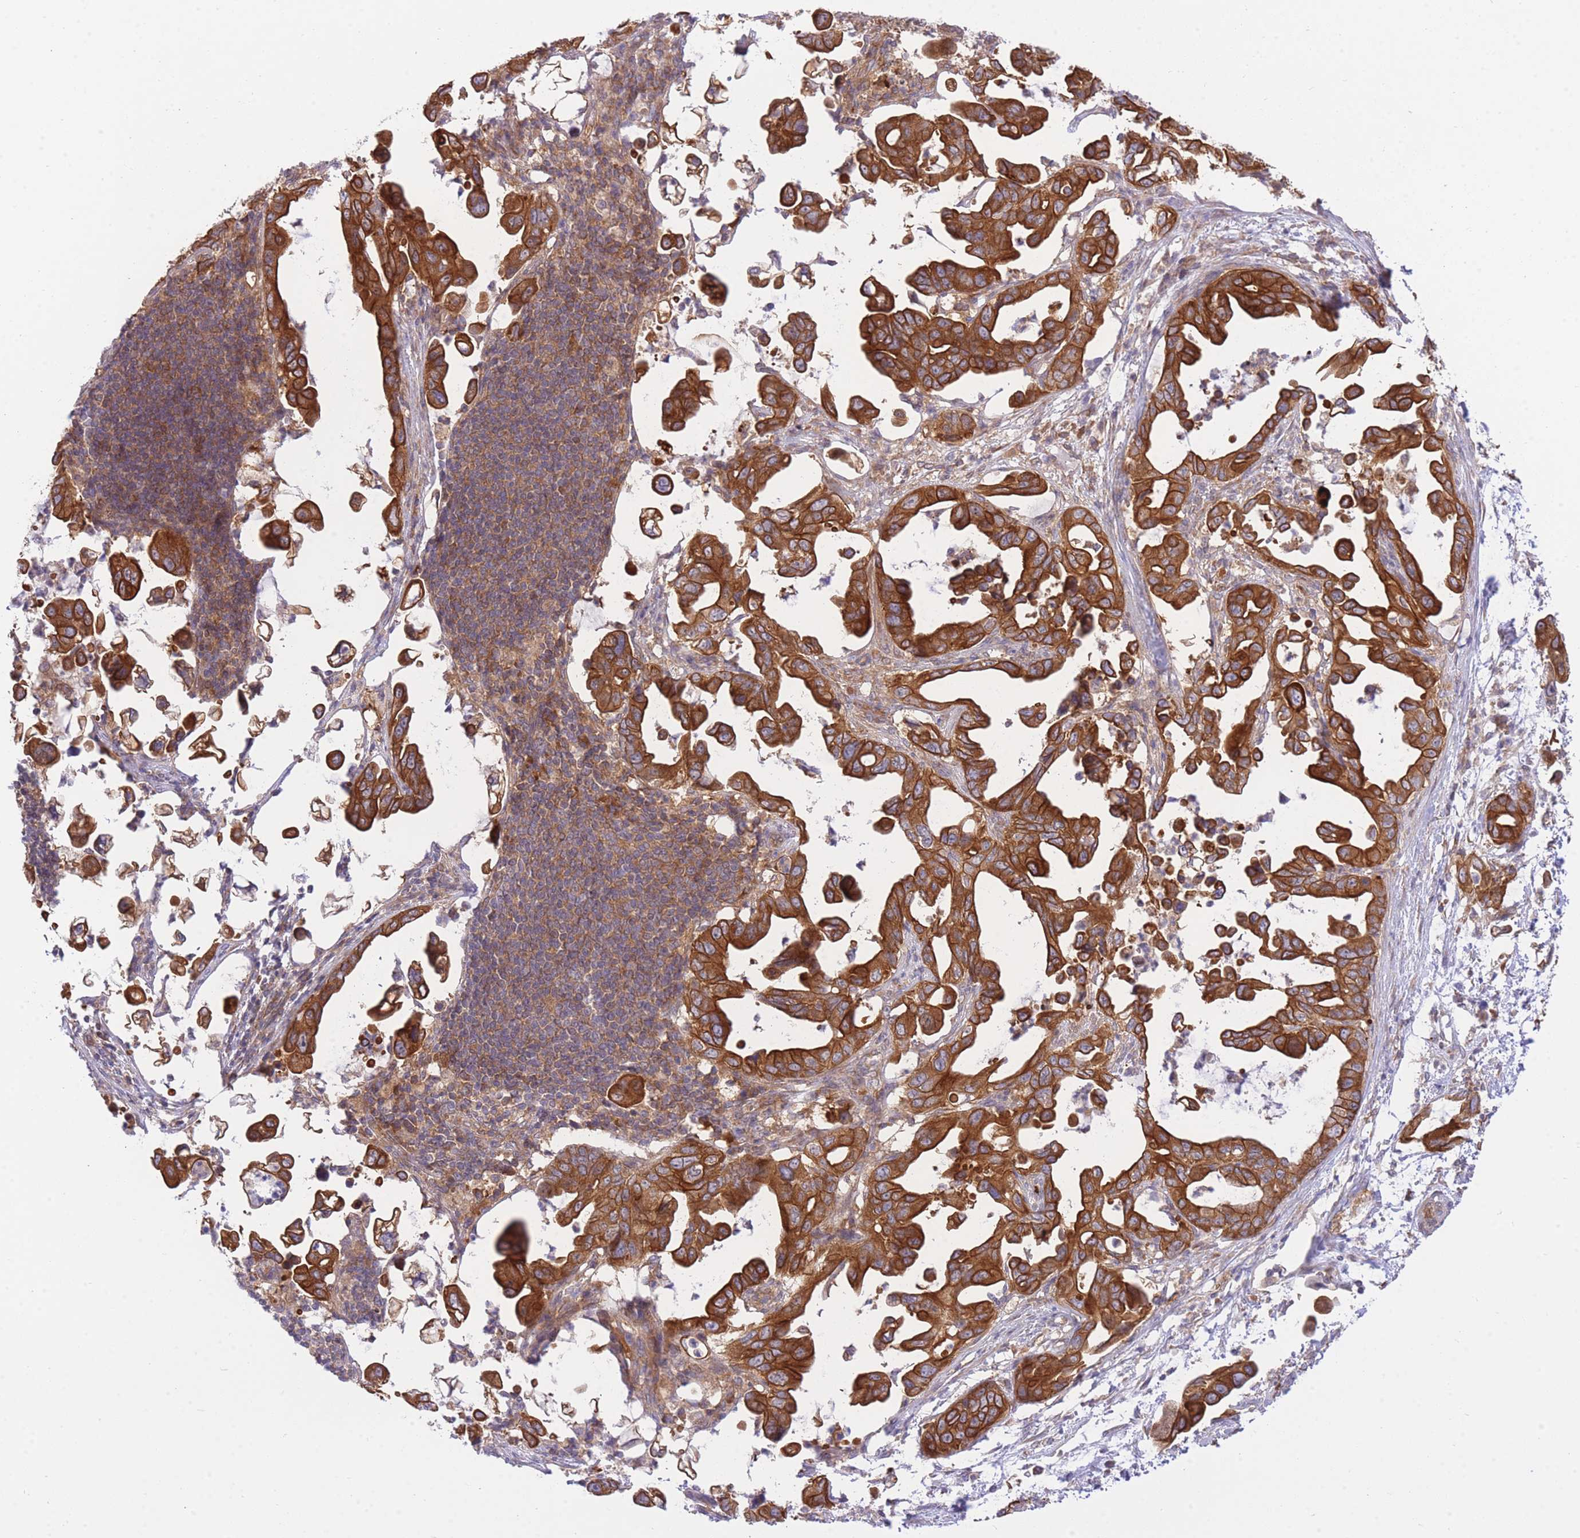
{"staining": {"intensity": "strong", "quantity": ">75%", "location": "cytoplasmic/membranous"}, "tissue": "pancreatic cancer", "cell_type": "Tumor cells", "image_type": "cancer", "snomed": [{"axis": "morphology", "description": "Adenocarcinoma, NOS"}, {"axis": "topography", "description": "Pancreas"}], "caption": "This is an image of immunohistochemistry (IHC) staining of pancreatic cancer, which shows strong positivity in the cytoplasmic/membranous of tumor cells.", "gene": "EIF2B2", "patient": {"sex": "male", "age": 61}}